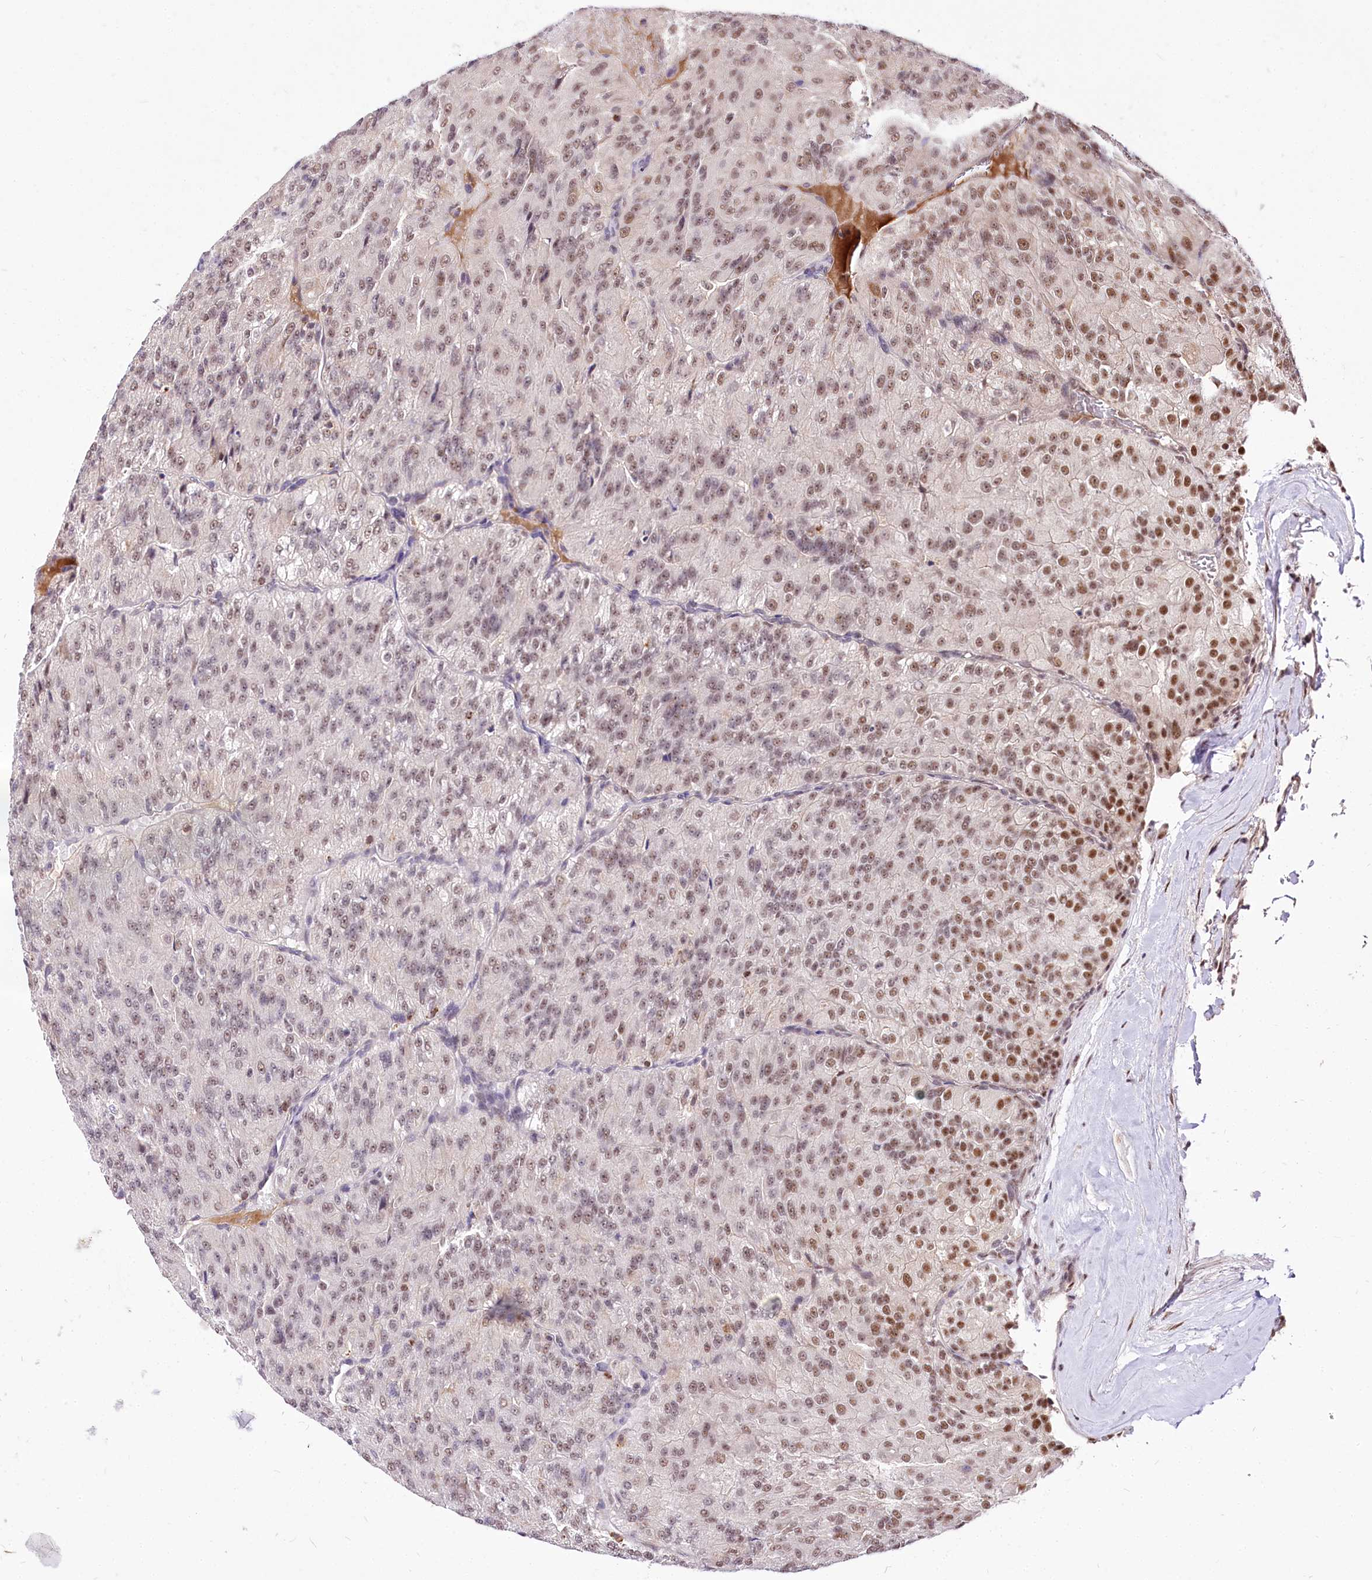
{"staining": {"intensity": "moderate", "quantity": "25%-75%", "location": "nuclear"}, "tissue": "renal cancer", "cell_type": "Tumor cells", "image_type": "cancer", "snomed": [{"axis": "morphology", "description": "Adenocarcinoma, NOS"}, {"axis": "topography", "description": "Kidney"}], "caption": "About 25%-75% of tumor cells in renal adenocarcinoma exhibit moderate nuclear protein positivity as visualized by brown immunohistochemical staining.", "gene": "POLA2", "patient": {"sex": "female", "age": 63}}